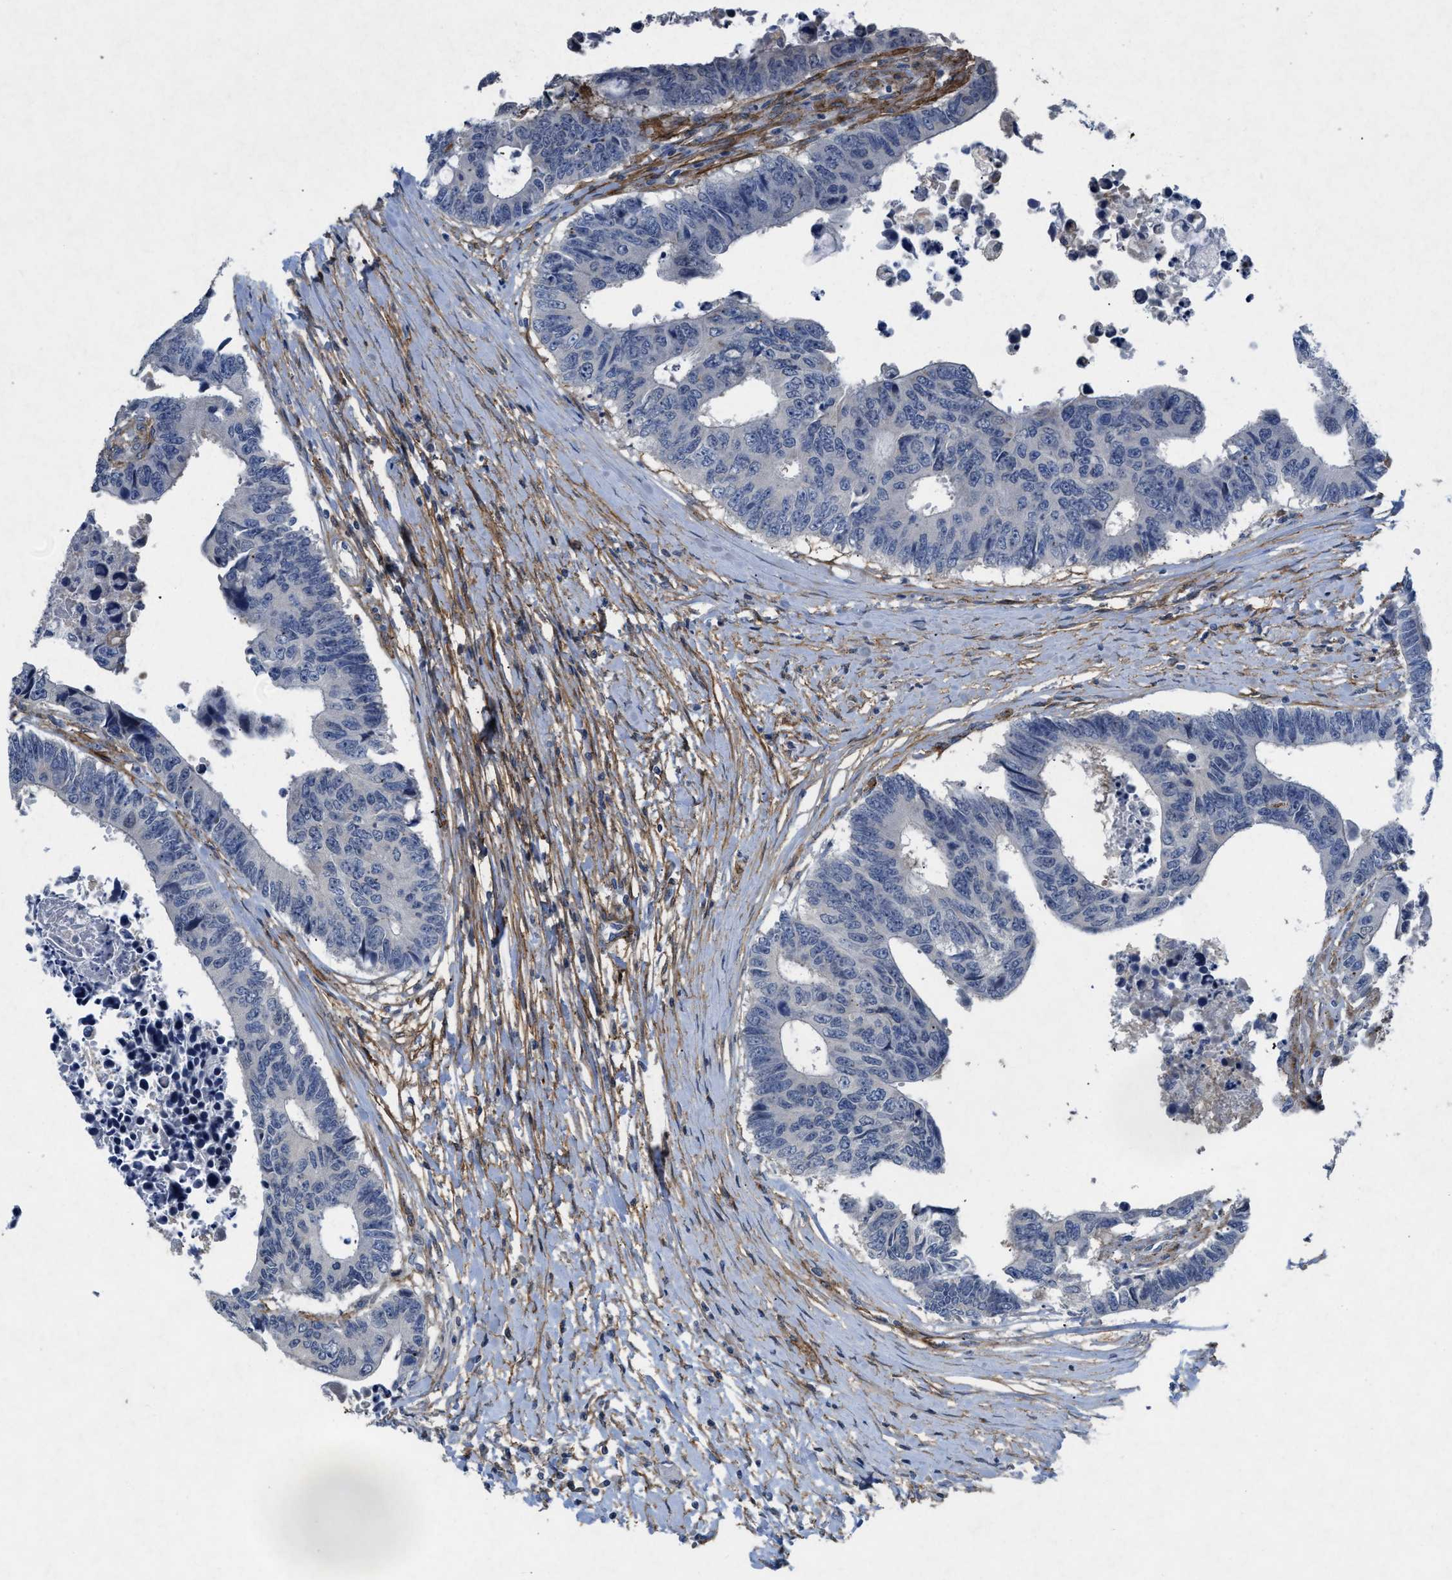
{"staining": {"intensity": "negative", "quantity": "none", "location": "none"}, "tissue": "colorectal cancer", "cell_type": "Tumor cells", "image_type": "cancer", "snomed": [{"axis": "morphology", "description": "Adenocarcinoma, NOS"}, {"axis": "topography", "description": "Rectum"}], "caption": "Immunohistochemistry (IHC) of colorectal cancer displays no positivity in tumor cells.", "gene": "PDGFRA", "patient": {"sex": "male", "age": 84}}